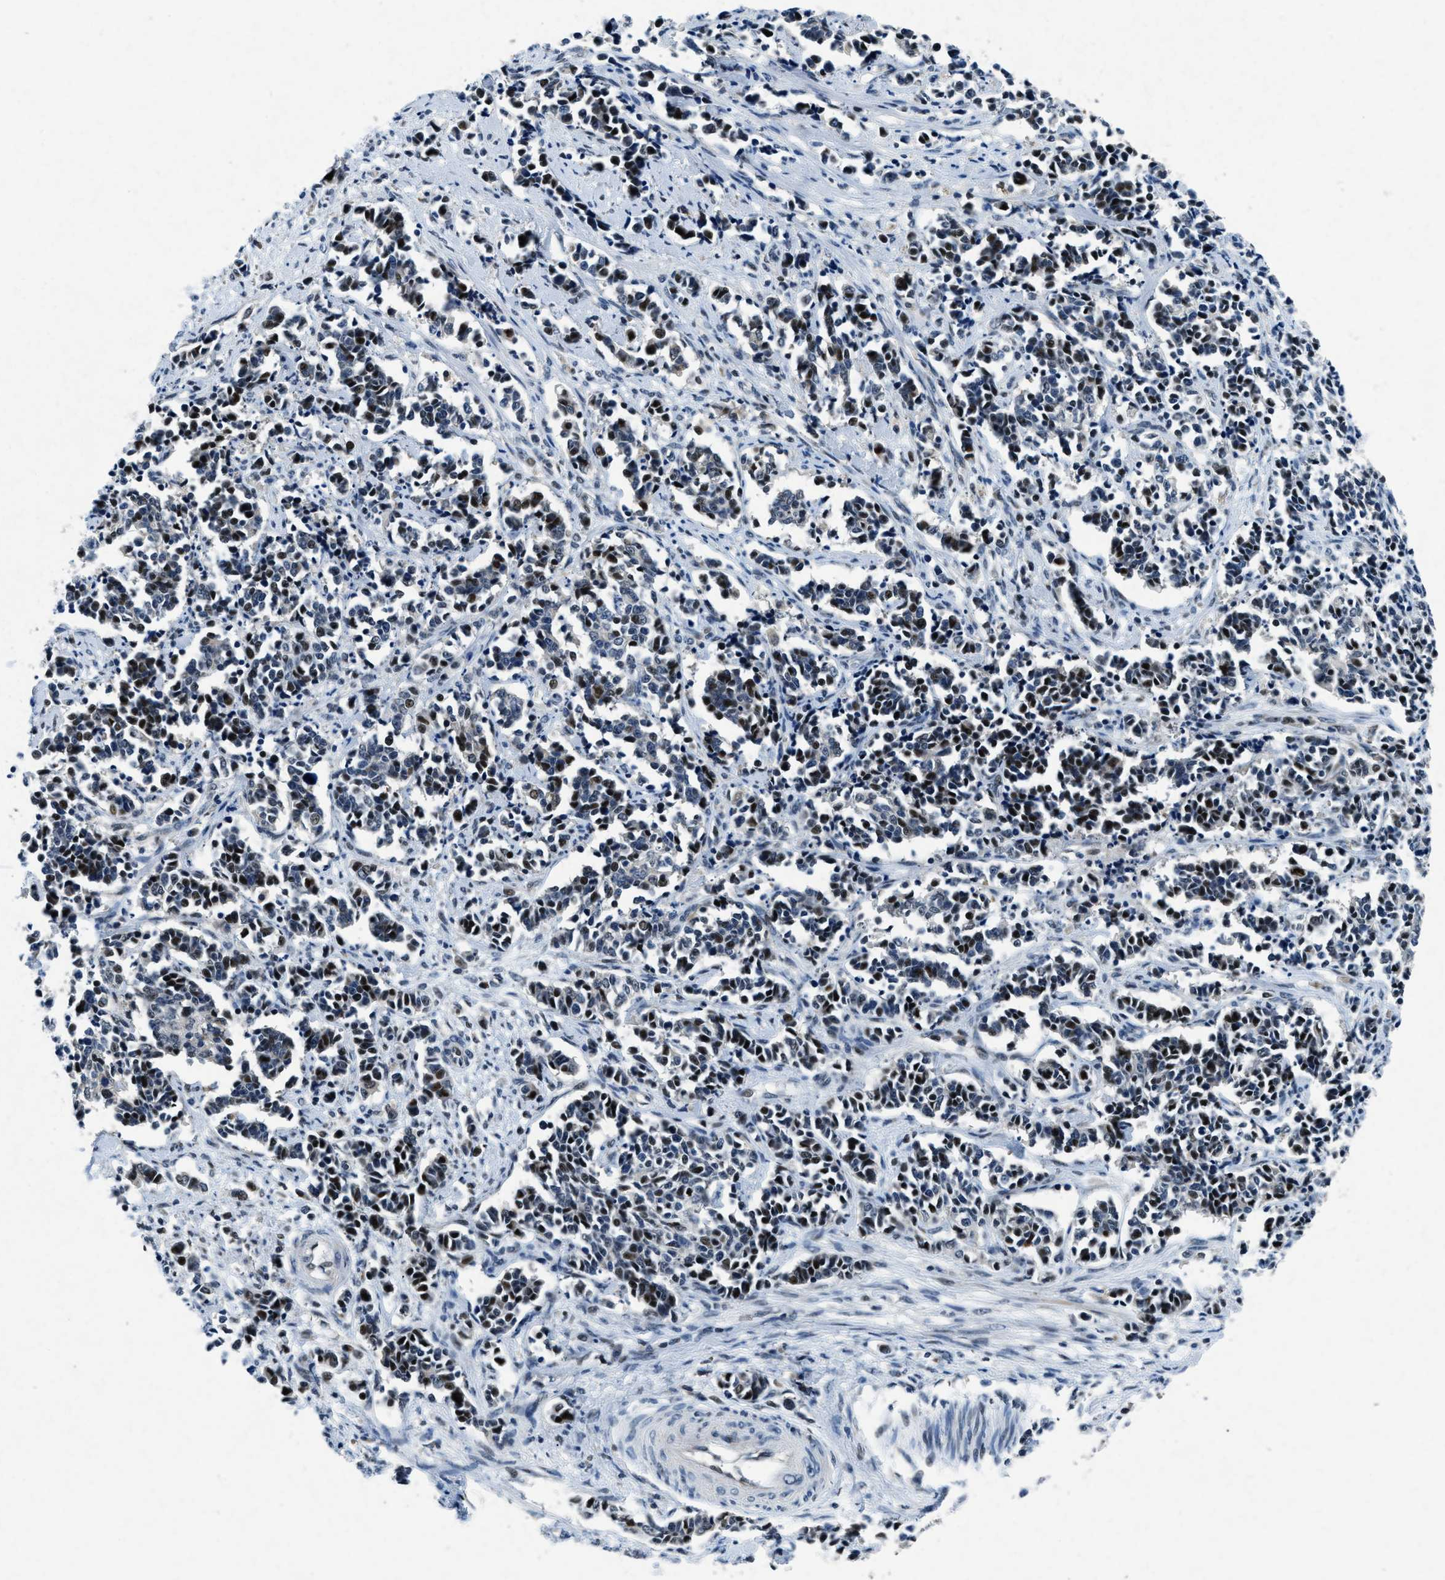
{"staining": {"intensity": "moderate", "quantity": "<25%", "location": "nuclear"}, "tissue": "cervical cancer", "cell_type": "Tumor cells", "image_type": "cancer", "snomed": [{"axis": "morphology", "description": "Normal tissue, NOS"}, {"axis": "morphology", "description": "Squamous cell carcinoma, NOS"}, {"axis": "topography", "description": "Cervix"}], "caption": "Squamous cell carcinoma (cervical) was stained to show a protein in brown. There is low levels of moderate nuclear expression in about <25% of tumor cells.", "gene": "PHLDA1", "patient": {"sex": "female", "age": 35}}